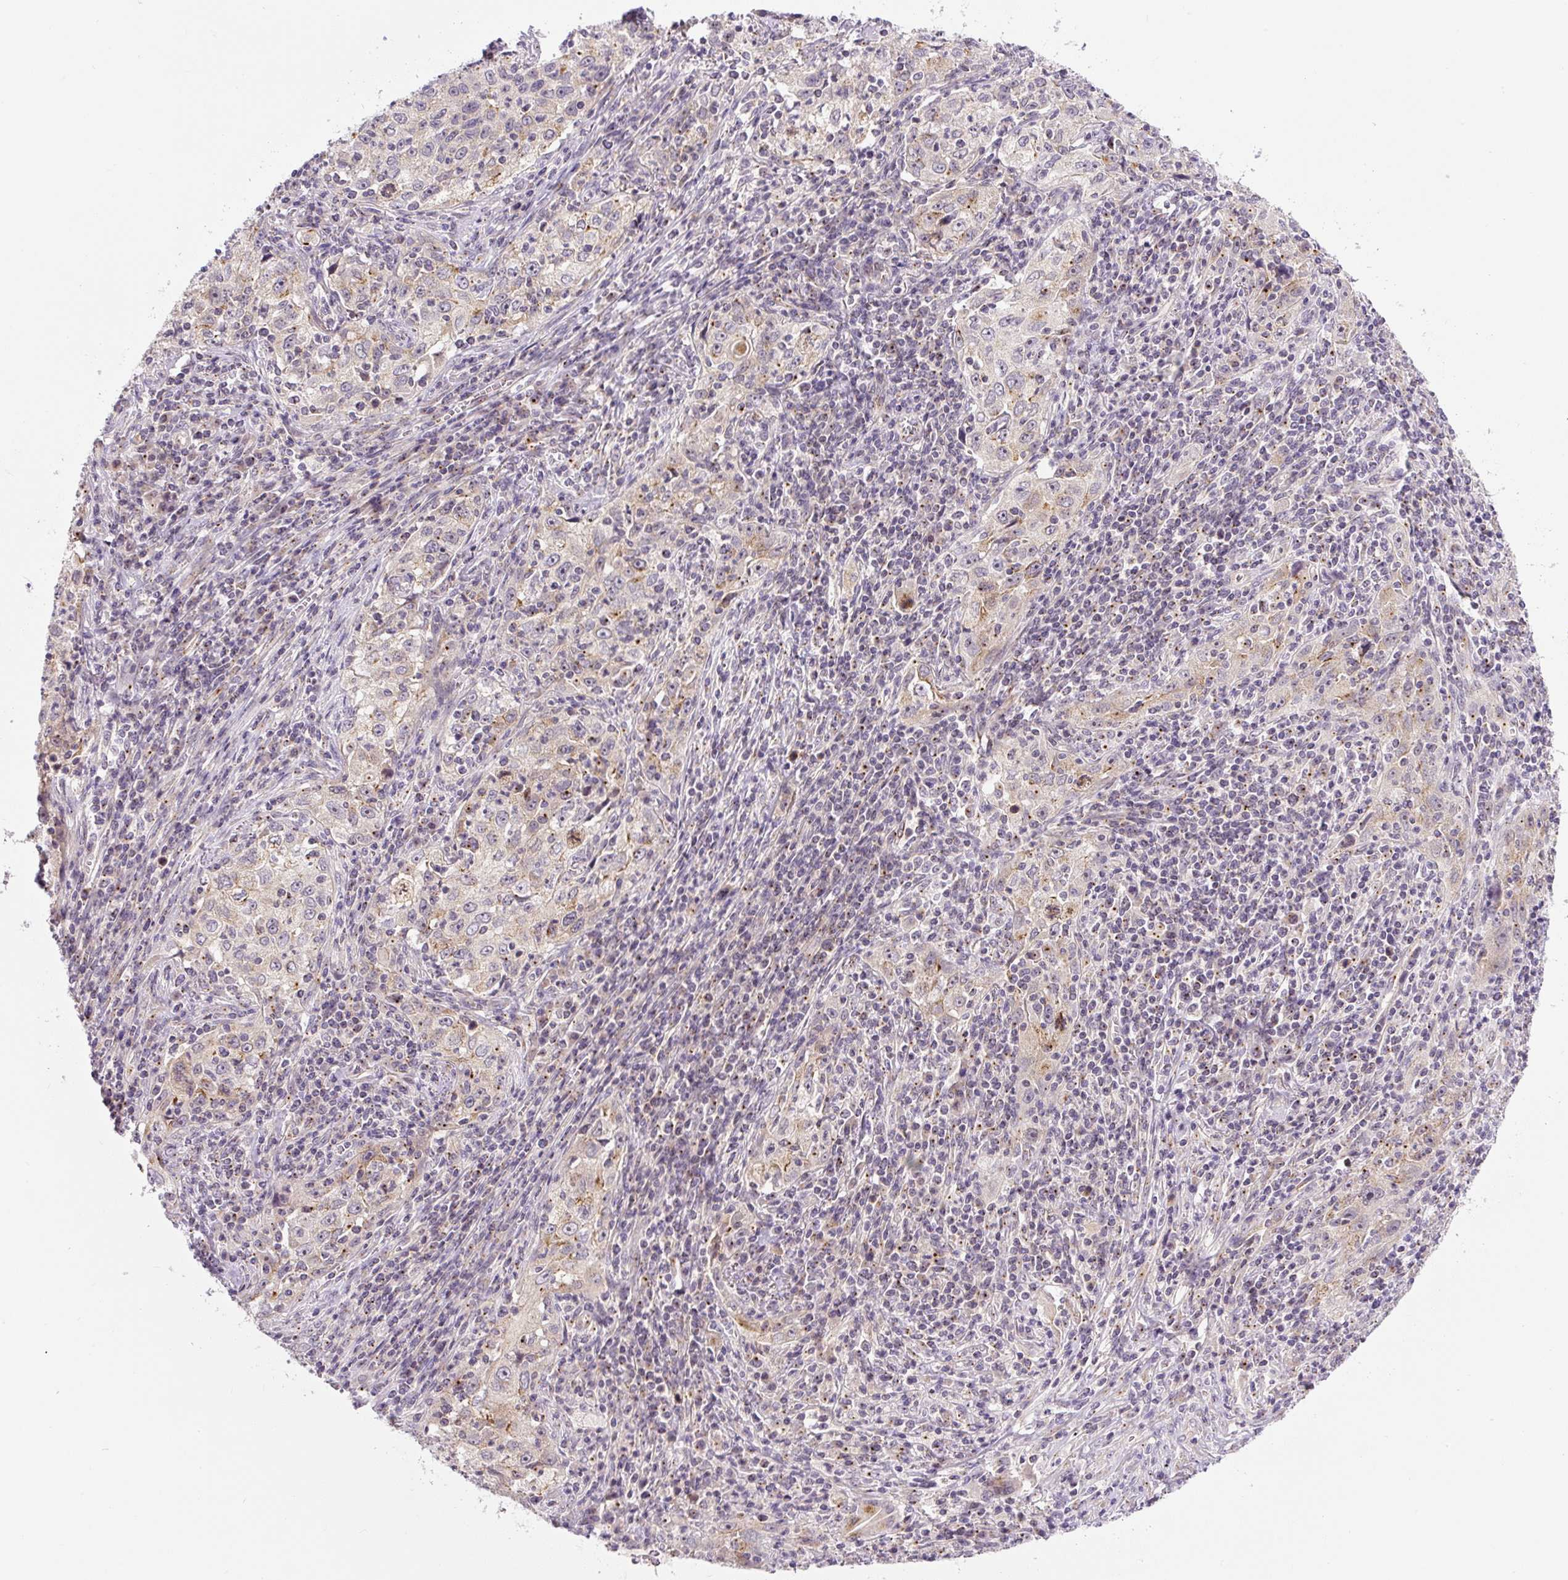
{"staining": {"intensity": "weak", "quantity": "25%-75%", "location": "cytoplasmic/membranous"}, "tissue": "lung cancer", "cell_type": "Tumor cells", "image_type": "cancer", "snomed": [{"axis": "morphology", "description": "Squamous cell carcinoma, NOS"}, {"axis": "topography", "description": "Lung"}], "caption": "Protein analysis of squamous cell carcinoma (lung) tissue demonstrates weak cytoplasmic/membranous positivity in approximately 25%-75% of tumor cells.", "gene": "PCM1", "patient": {"sex": "male", "age": 71}}